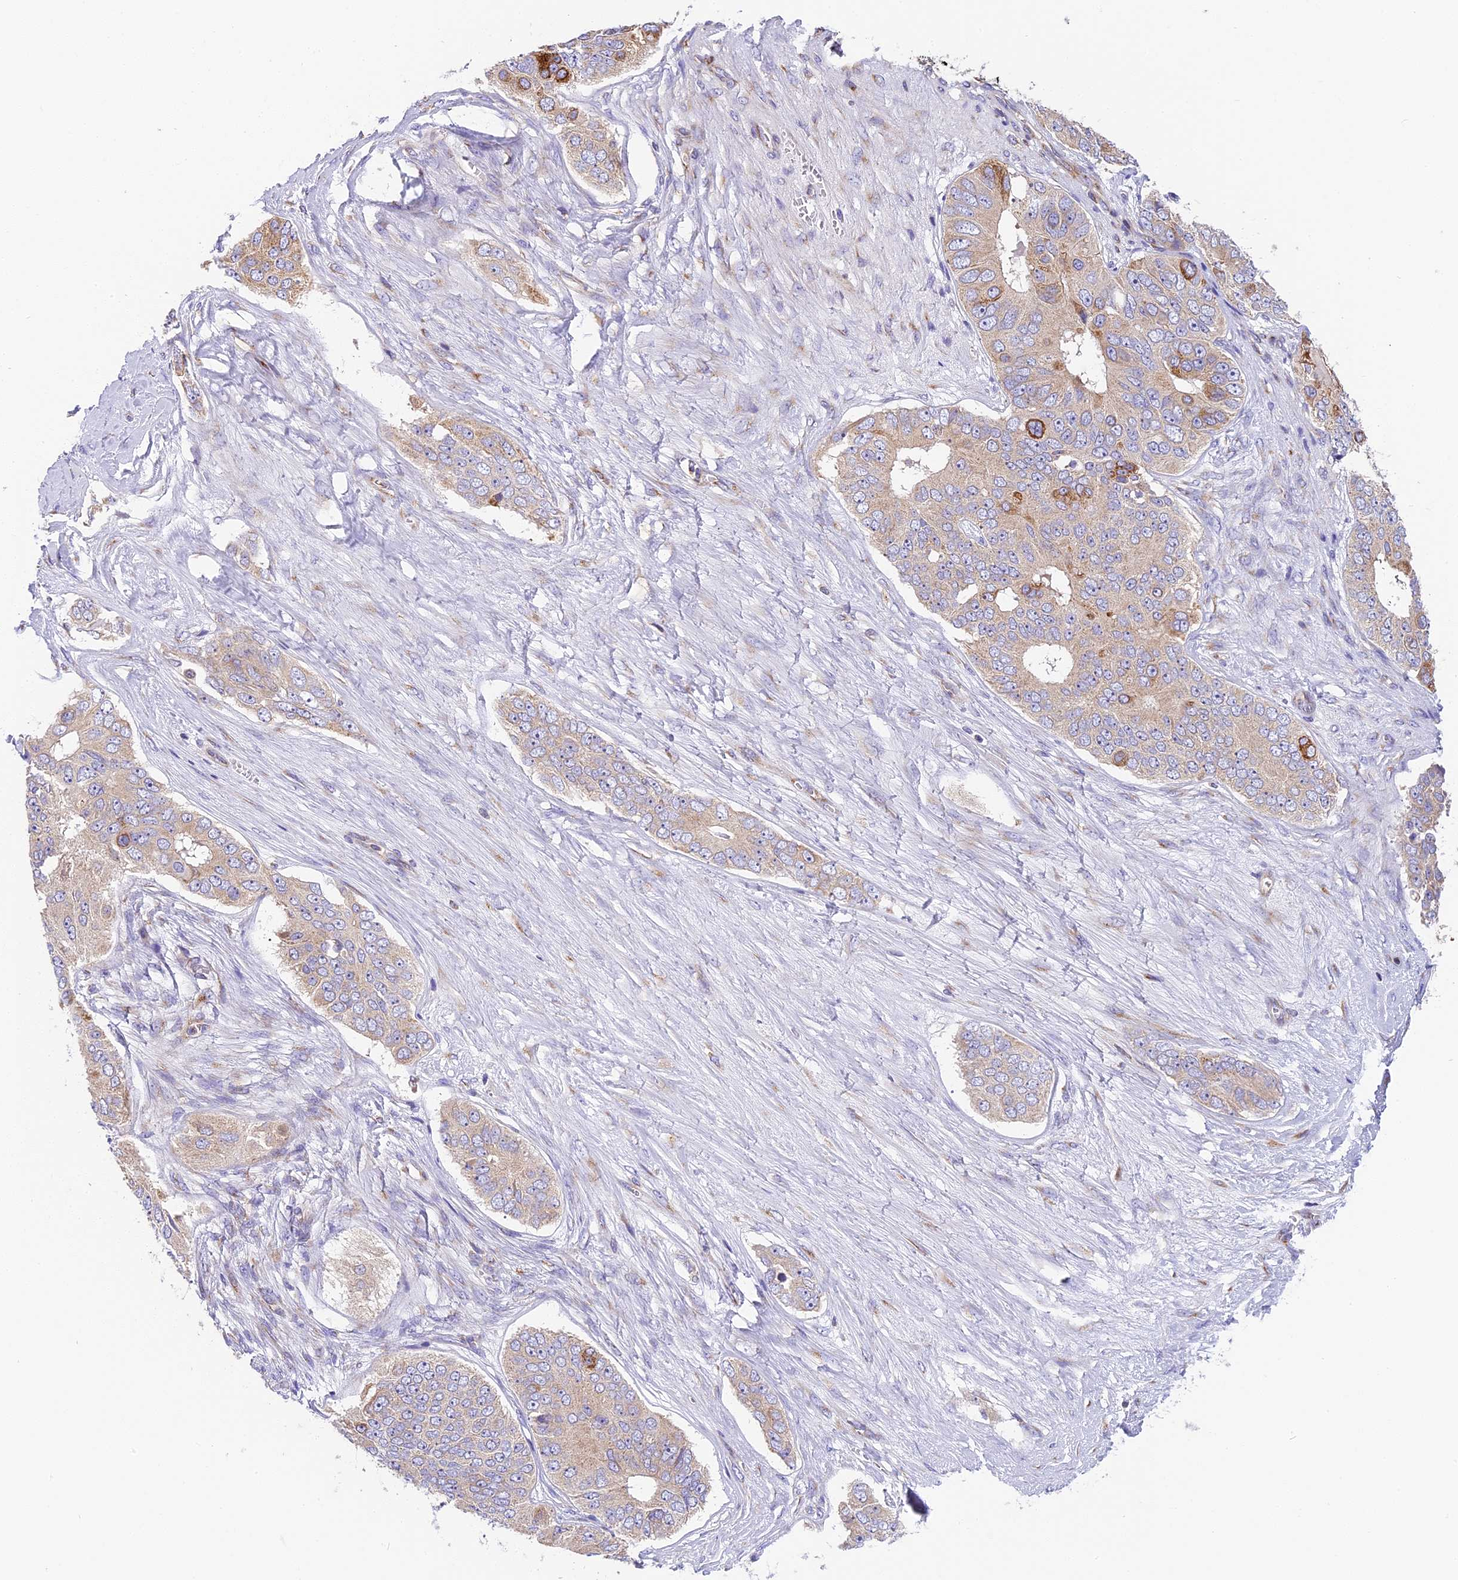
{"staining": {"intensity": "moderate", "quantity": "<25%", "location": "cytoplasmic/membranous"}, "tissue": "ovarian cancer", "cell_type": "Tumor cells", "image_type": "cancer", "snomed": [{"axis": "morphology", "description": "Carcinoma, endometroid"}, {"axis": "topography", "description": "Ovary"}], "caption": "A brown stain shows moderate cytoplasmic/membranous expression of a protein in human ovarian endometroid carcinoma tumor cells.", "gene": "MRAS", "patient": {"sex": "female", "age": 51}}